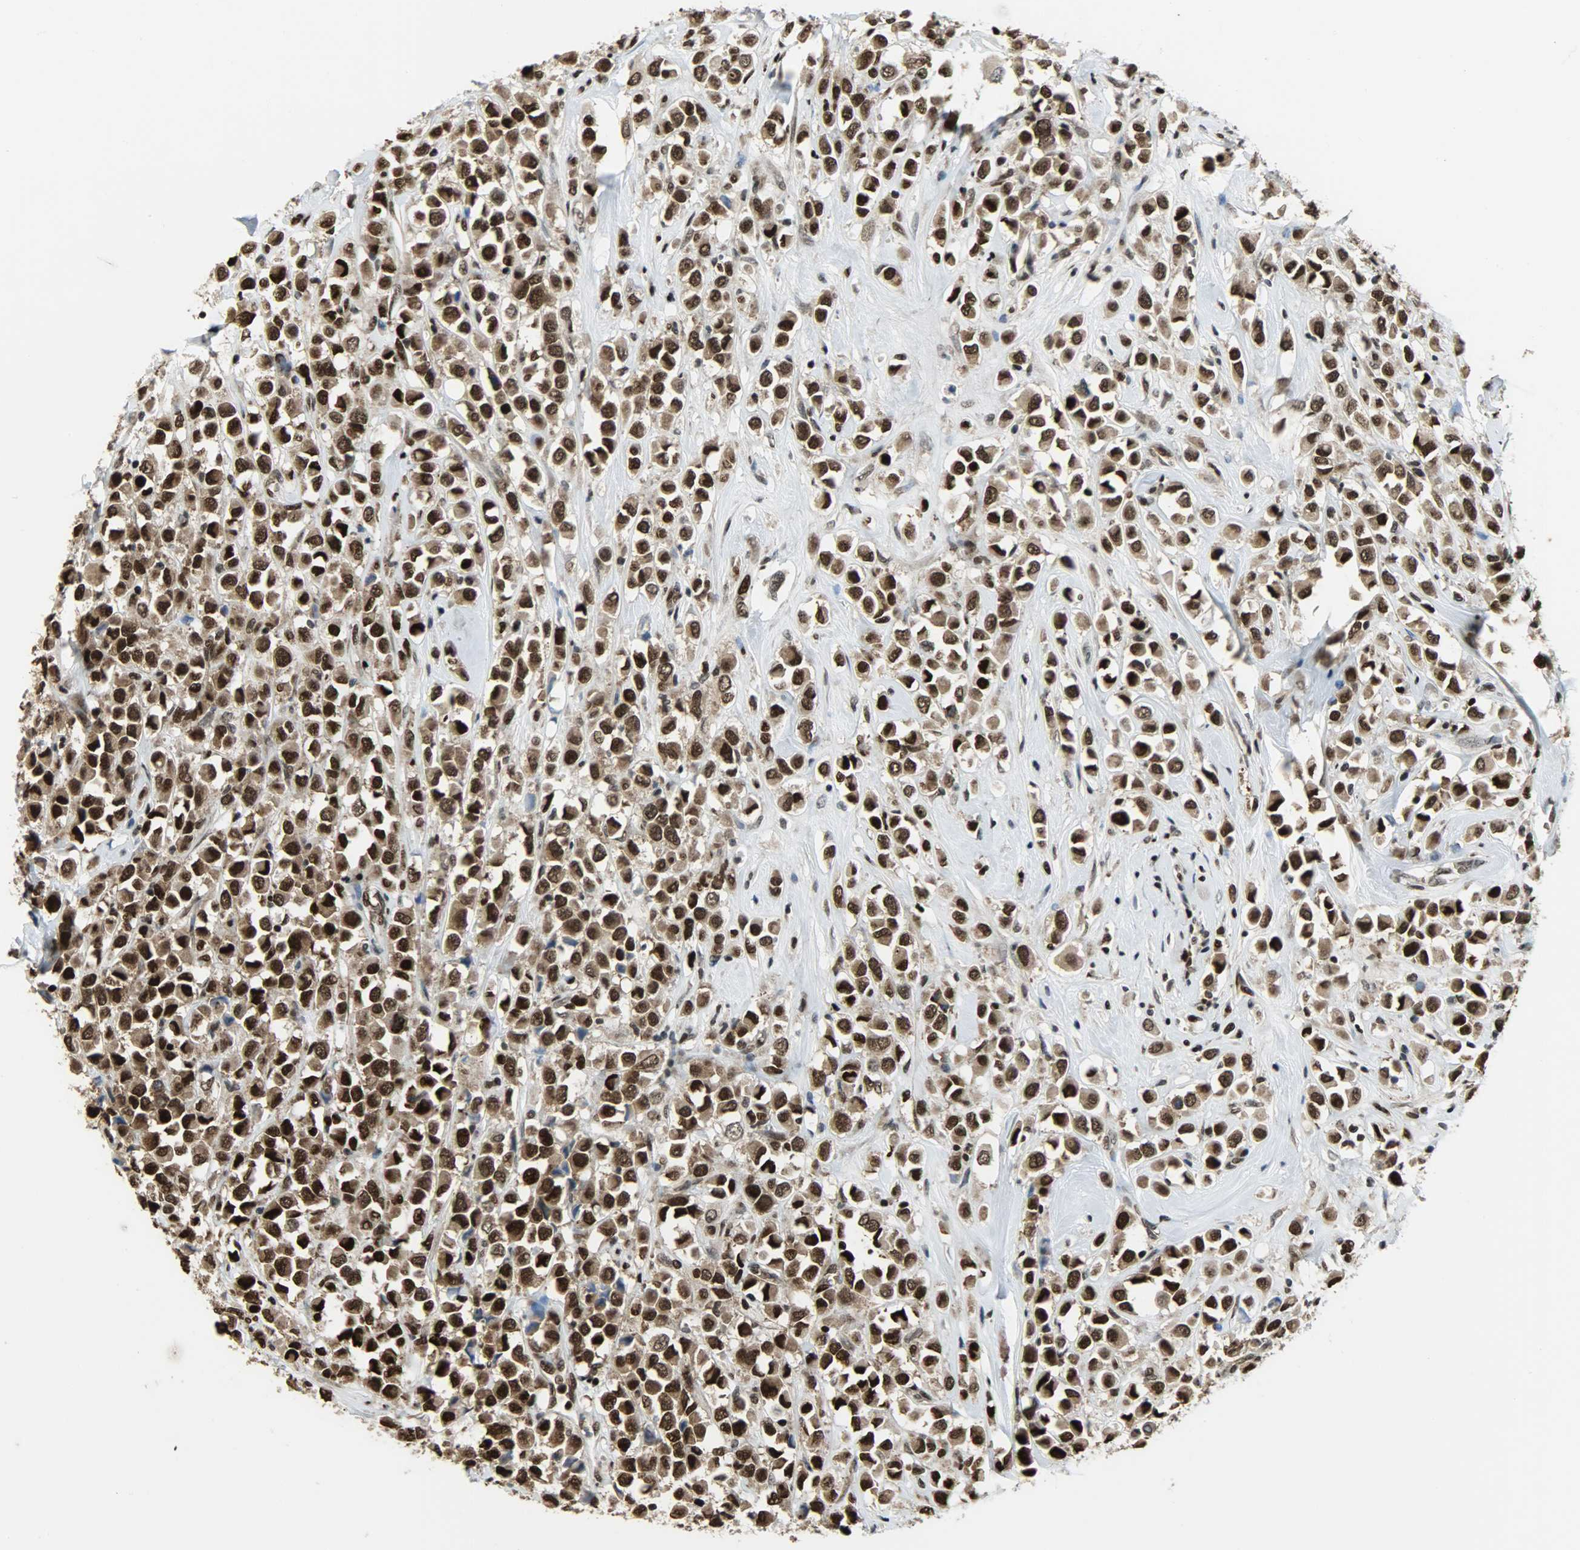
{"staining": {"intensity": "strong", "quantity": ">75%", "location": "cytoplasmic/membranous,nuclear"}, "tissue": "breast cancer", "cell_type": "Tumor cells", "image_type": "cancer", "snomed": [{"axis": "morphology", "description": "Duct carcinoma"}, {"axis": "topography", "description": "Breast"}], "caption": "Strong cytoplasmic/membranous and nuclear positivity is seen in approximately >75% of tumor cells in breast cancer.", "gene": "SNAI1", "patient": {"sex": "female", "age": 61}}